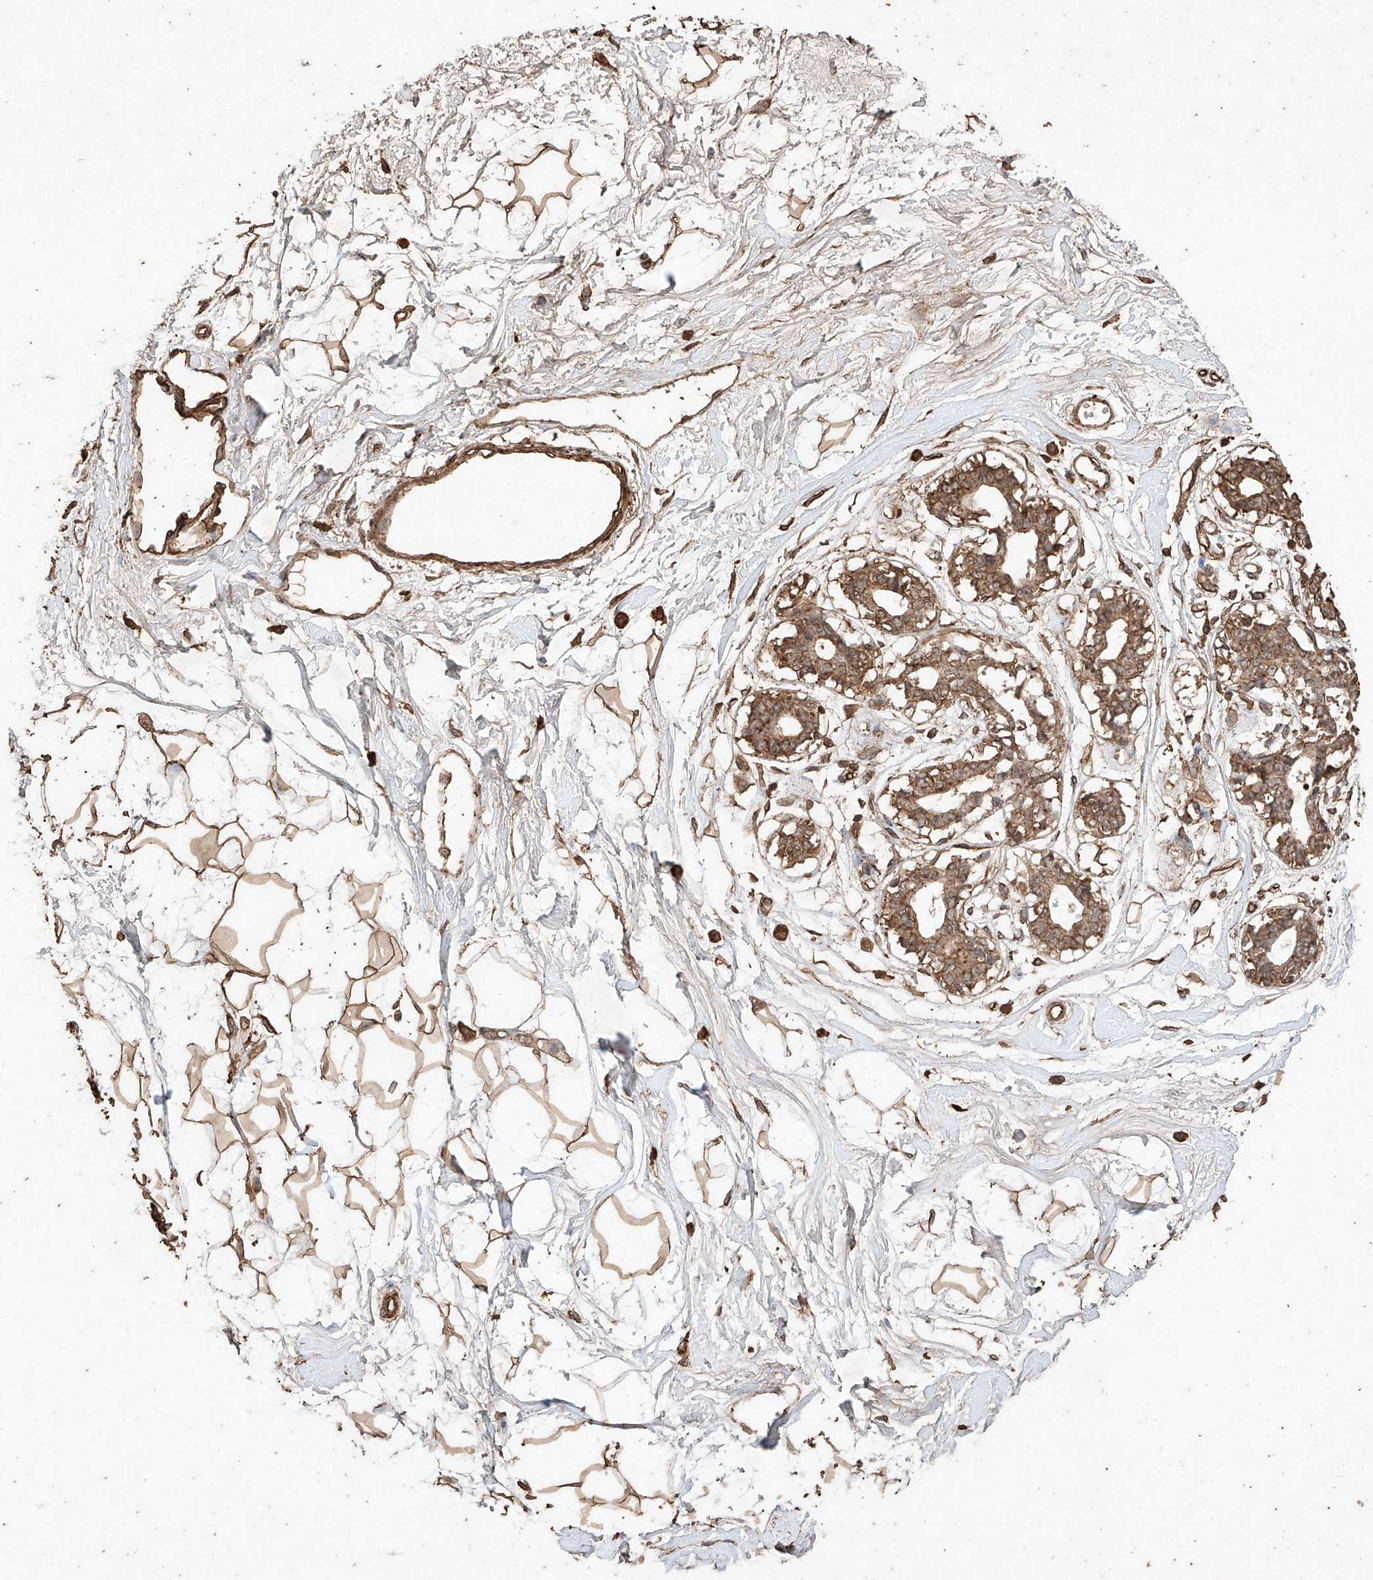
{"staining": {"intensity": "strong", "quantity": ">75%", "location": "cytoplasmic/membranous"}, "tissue": "breast", "cell_type": "Adipocytes", "image_type": "normal", "snomed": [{"axis": "morphology", "description": "Normal tissue, NOS"}, {"axis": "topography", "description": "Breast"}], "caption": "This image displays IHC staining of benign breast, with high strong cytoplasmic/membranous expression in about >75% of adipocytes.", "gene": "M6PR", "patient": {"sex": "female", "age": 45}}